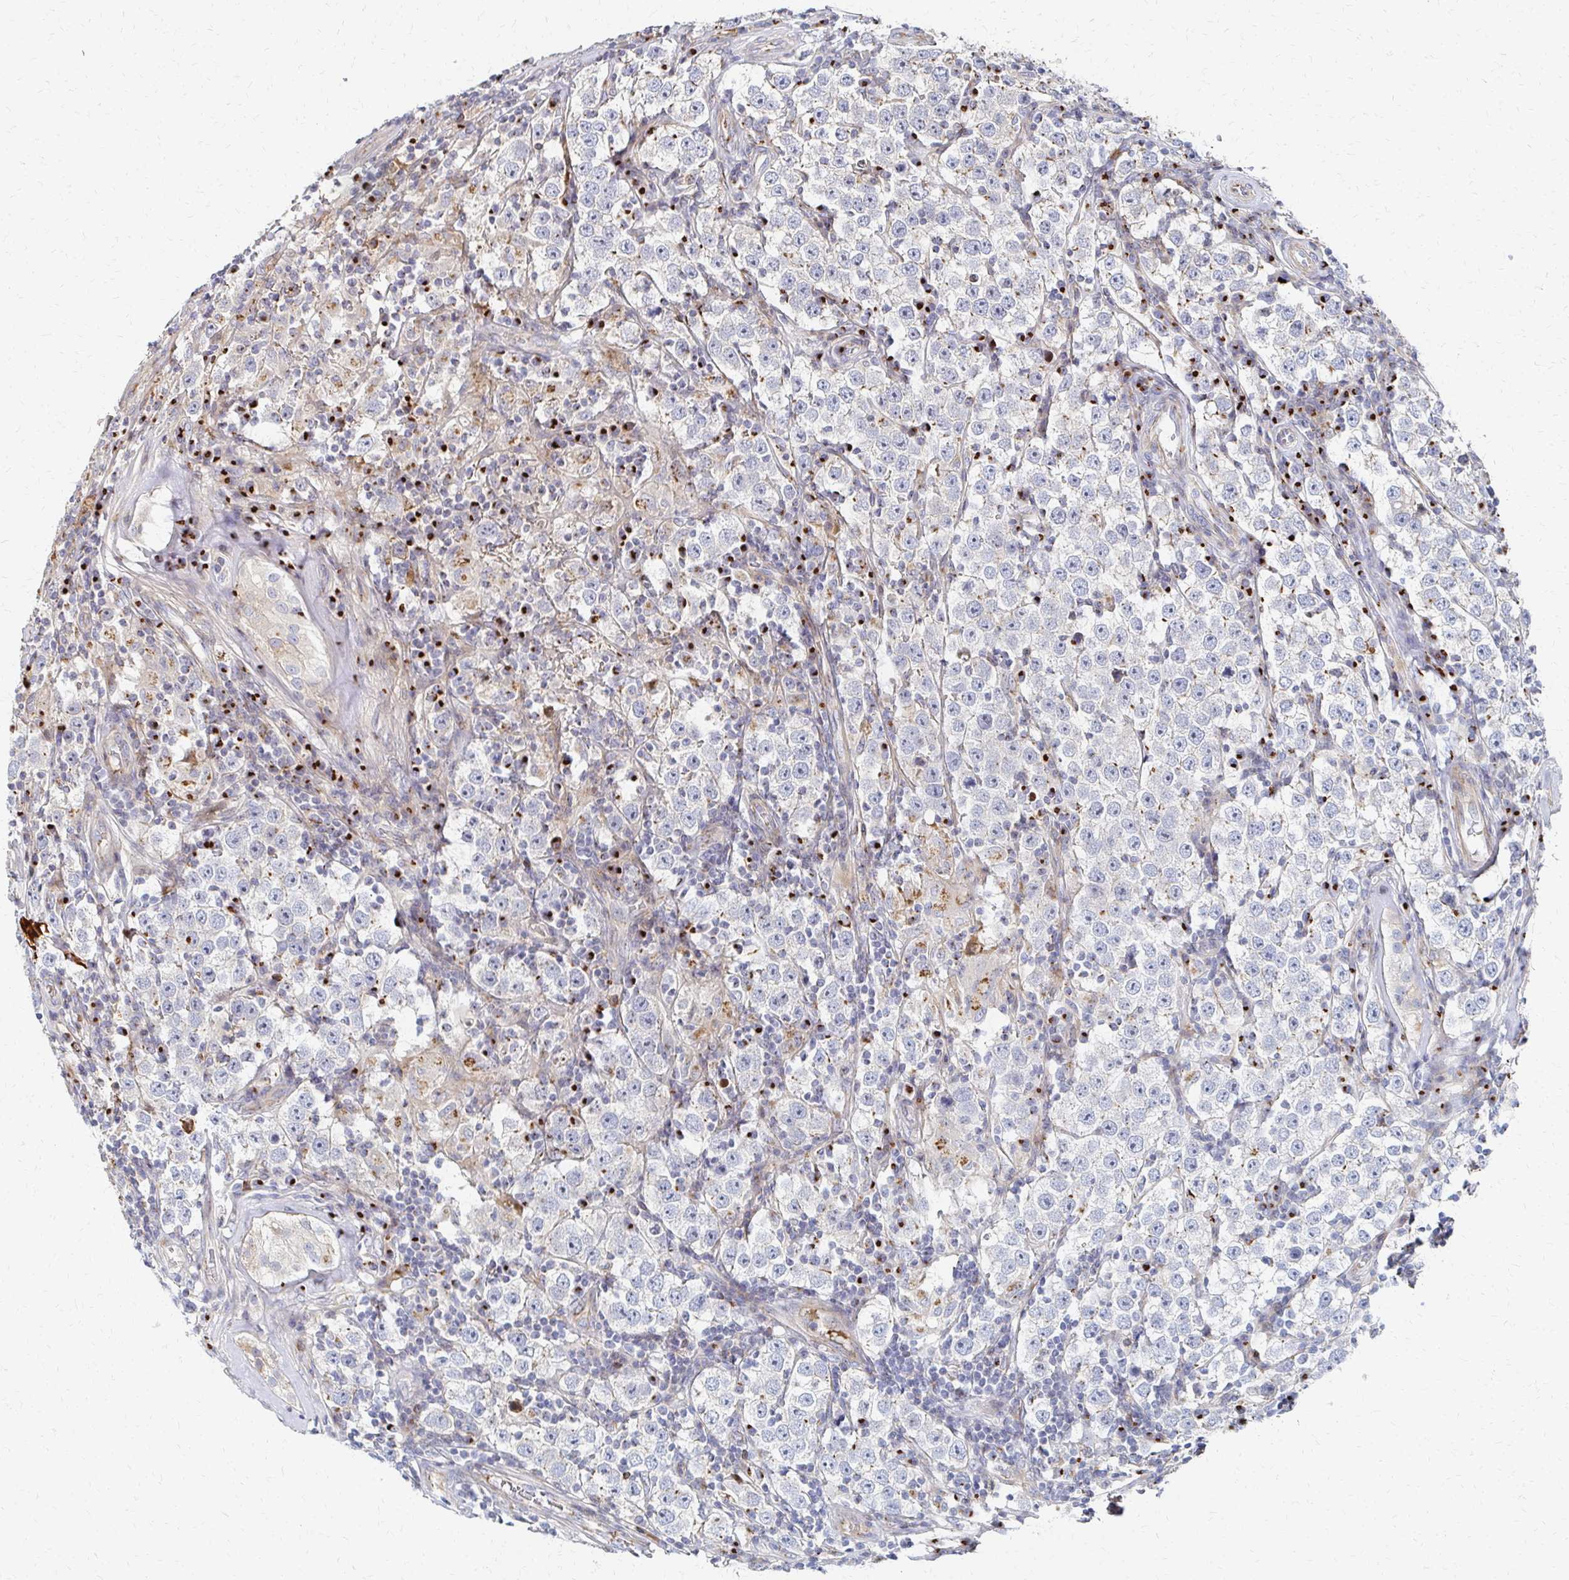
{"staining": {"intensity": "negative", "quantity": "none", "location": "none"}, "tissue": "urothelial cancer", "cell_type": "Tumor cells", "image_type": "cancer", "snomed": [{"axis": "morphology", "description": "Normal tissue, NOS"}, {"axis": "morphology", "description": "Urothelial carcinoma, High grade"}, {"axis": "morphology", "description": "Seminoma, NOS"}, {"axis": "morphology", "description": "Carcinoma, Embryonal, NOS"}, {"axis": "topography", "description": "Urinary bladder"}, {"axis": "topography", "description": "Testis"}], "caption": "A high-resolution micrograph shows immunohistochemistry (IHC) staining of embryonal carcinoma, which reveals no significant staining in tumor cells.", "gene": "MAN1A1", "patient": {"sex": "male", "age": 41}}